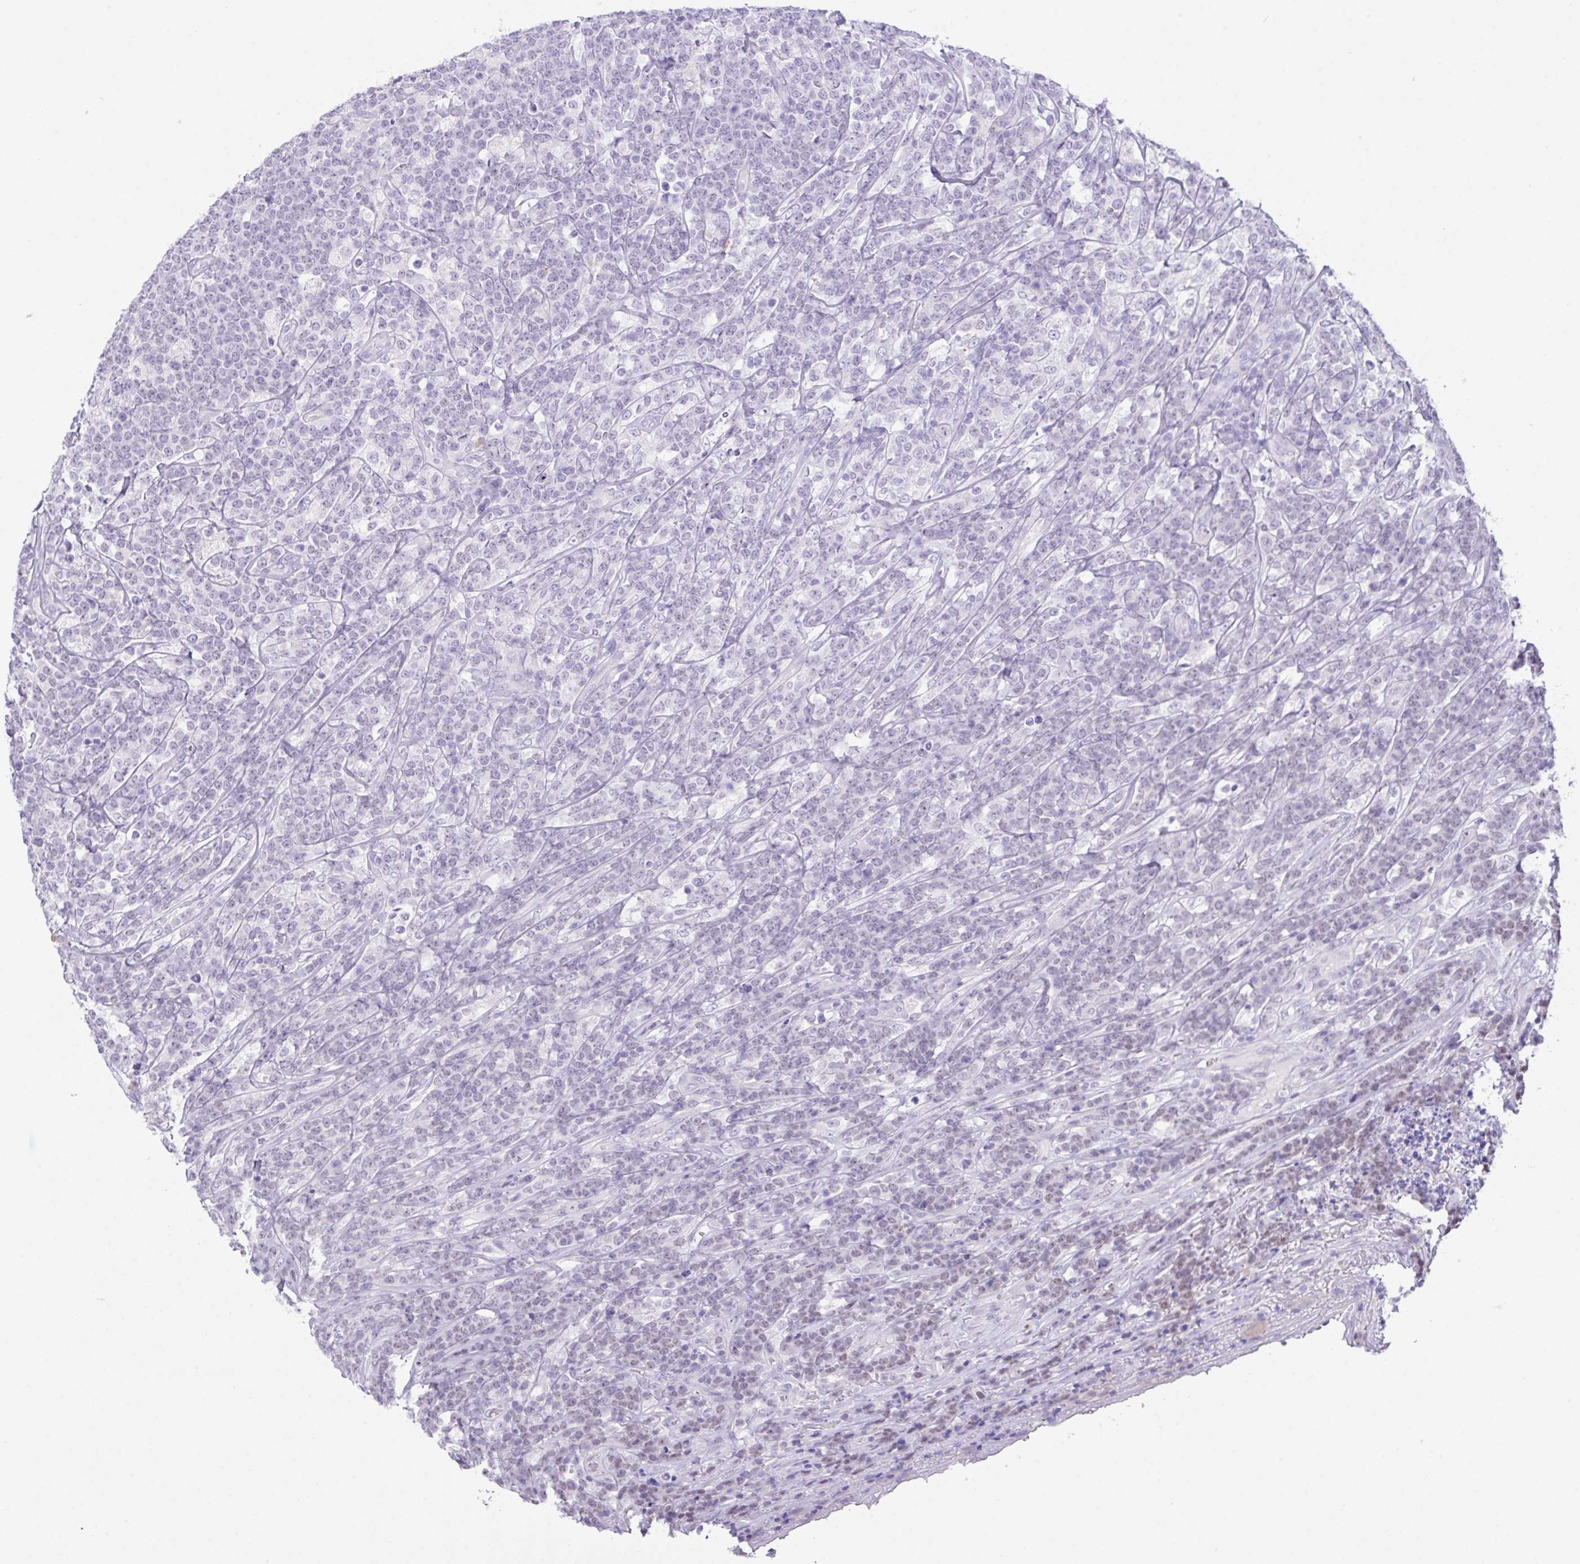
{"staining": {"intensity": "weak", "quantity": "<25%", "location": "nuclear"}, "tissue": "lymphoma", "cell_type": "Tumor cells", "image_type": "cancer", "snomed": [{"axis": "morphology", "description": "Malignant lymphoma, non-Hodgkin's type, High grade"}, {"axis": "topography", "description": "Small intestine"}], "caption": "This is an IHC image of human lymphoma. There is no staining in tumor cells.", "gene": "CST11", "patient": {"sex": "male", "age": 8}}